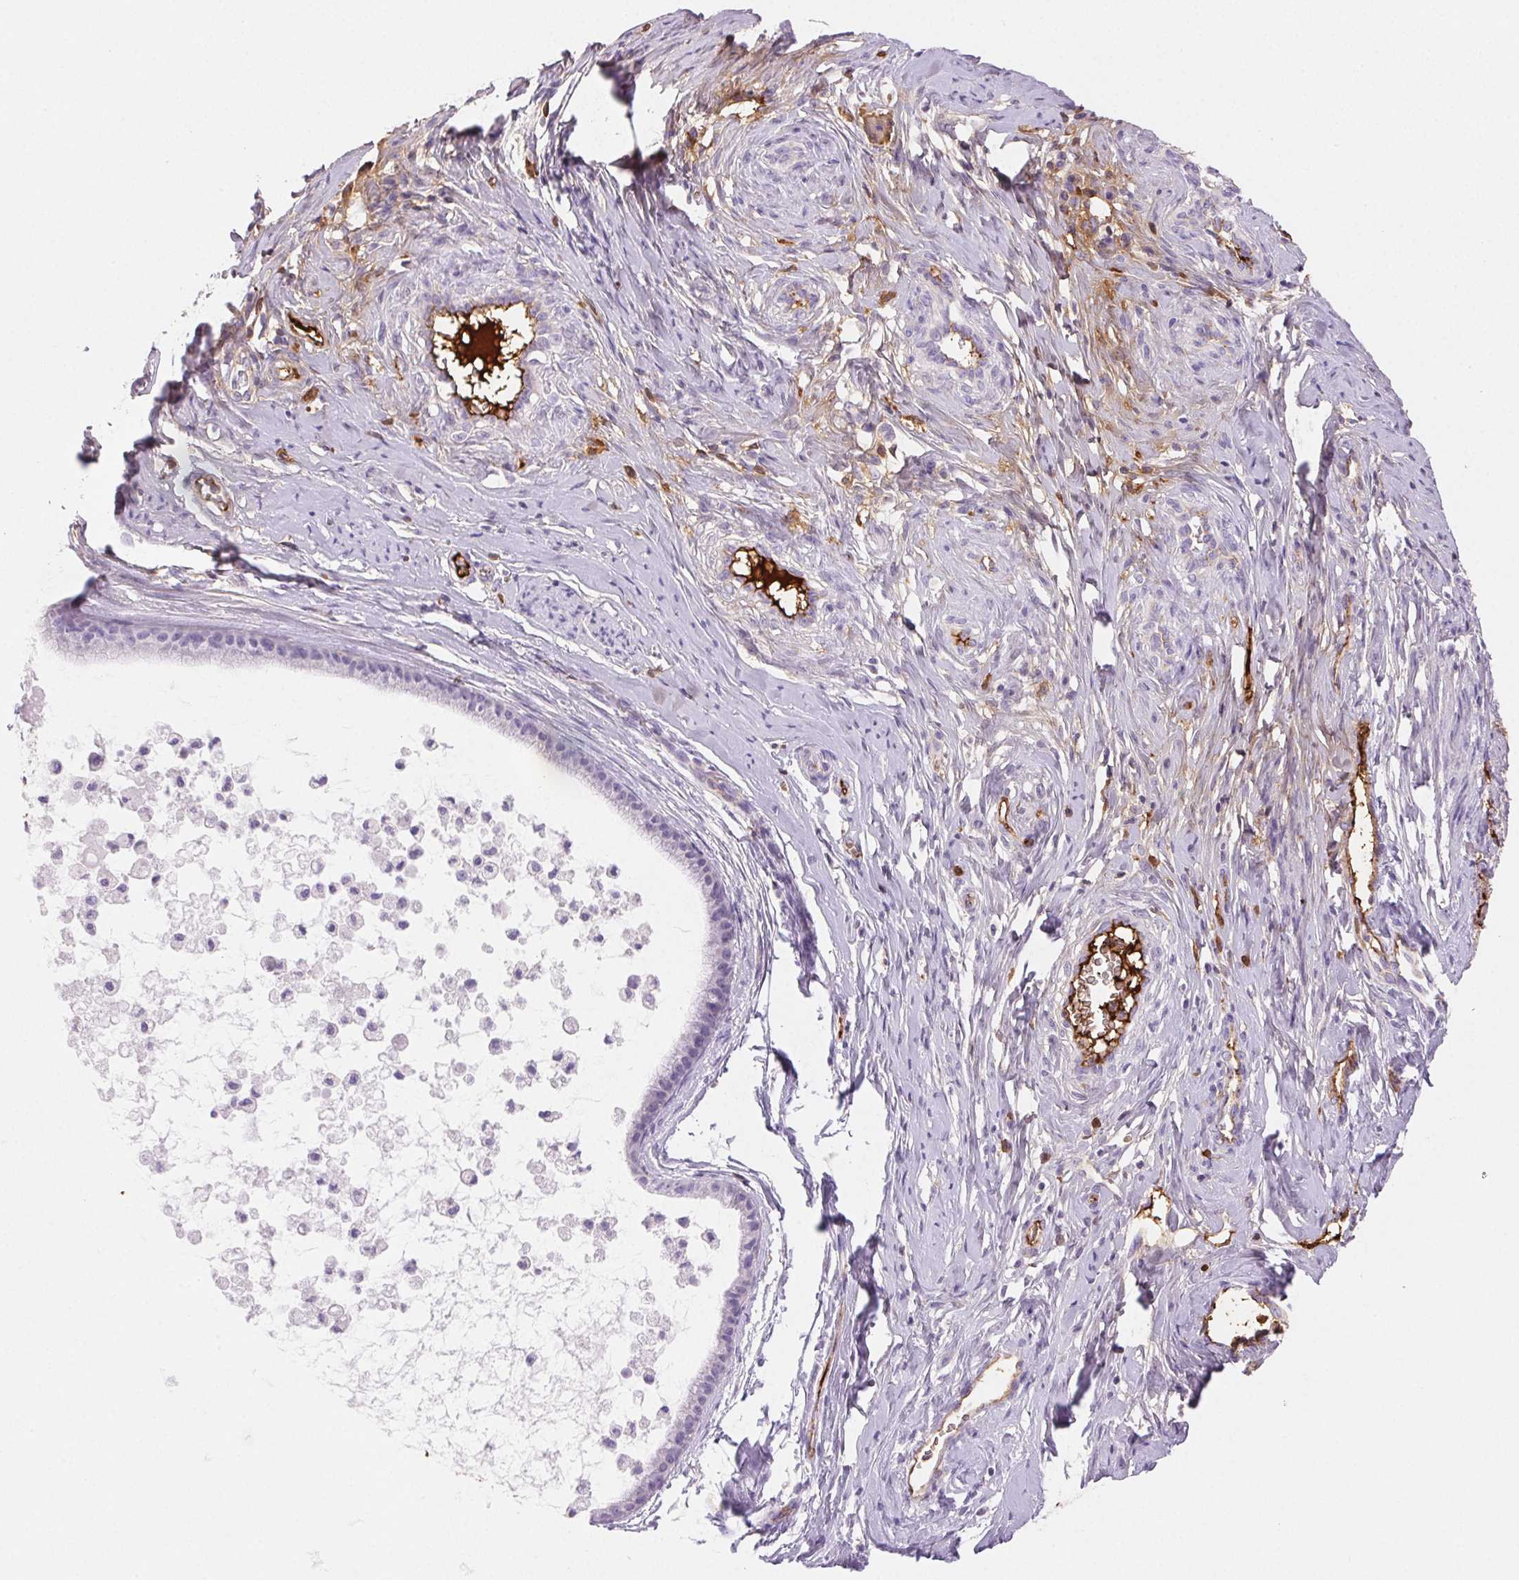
{"staining": {"intensity": "negative", "quantity": "none", "location": "none"}, "tissue": "cervical cancer", "cell_type": "Tumor cells", "image_type": "cancer", "snomed": [{"axis": "morphology", "description": "Squamous cell carcinoma, NOS"}, {"axis": "topography", "description": "Cervix"}], "caption": "High magnification brightfield microscopy of cervical cancer stained with DAB (brown) and counterstained with hematoxylin (blue): tumor cells show no significant staining.", "gene": "FGA", "patient": {"sex": "female", "age": 51}}